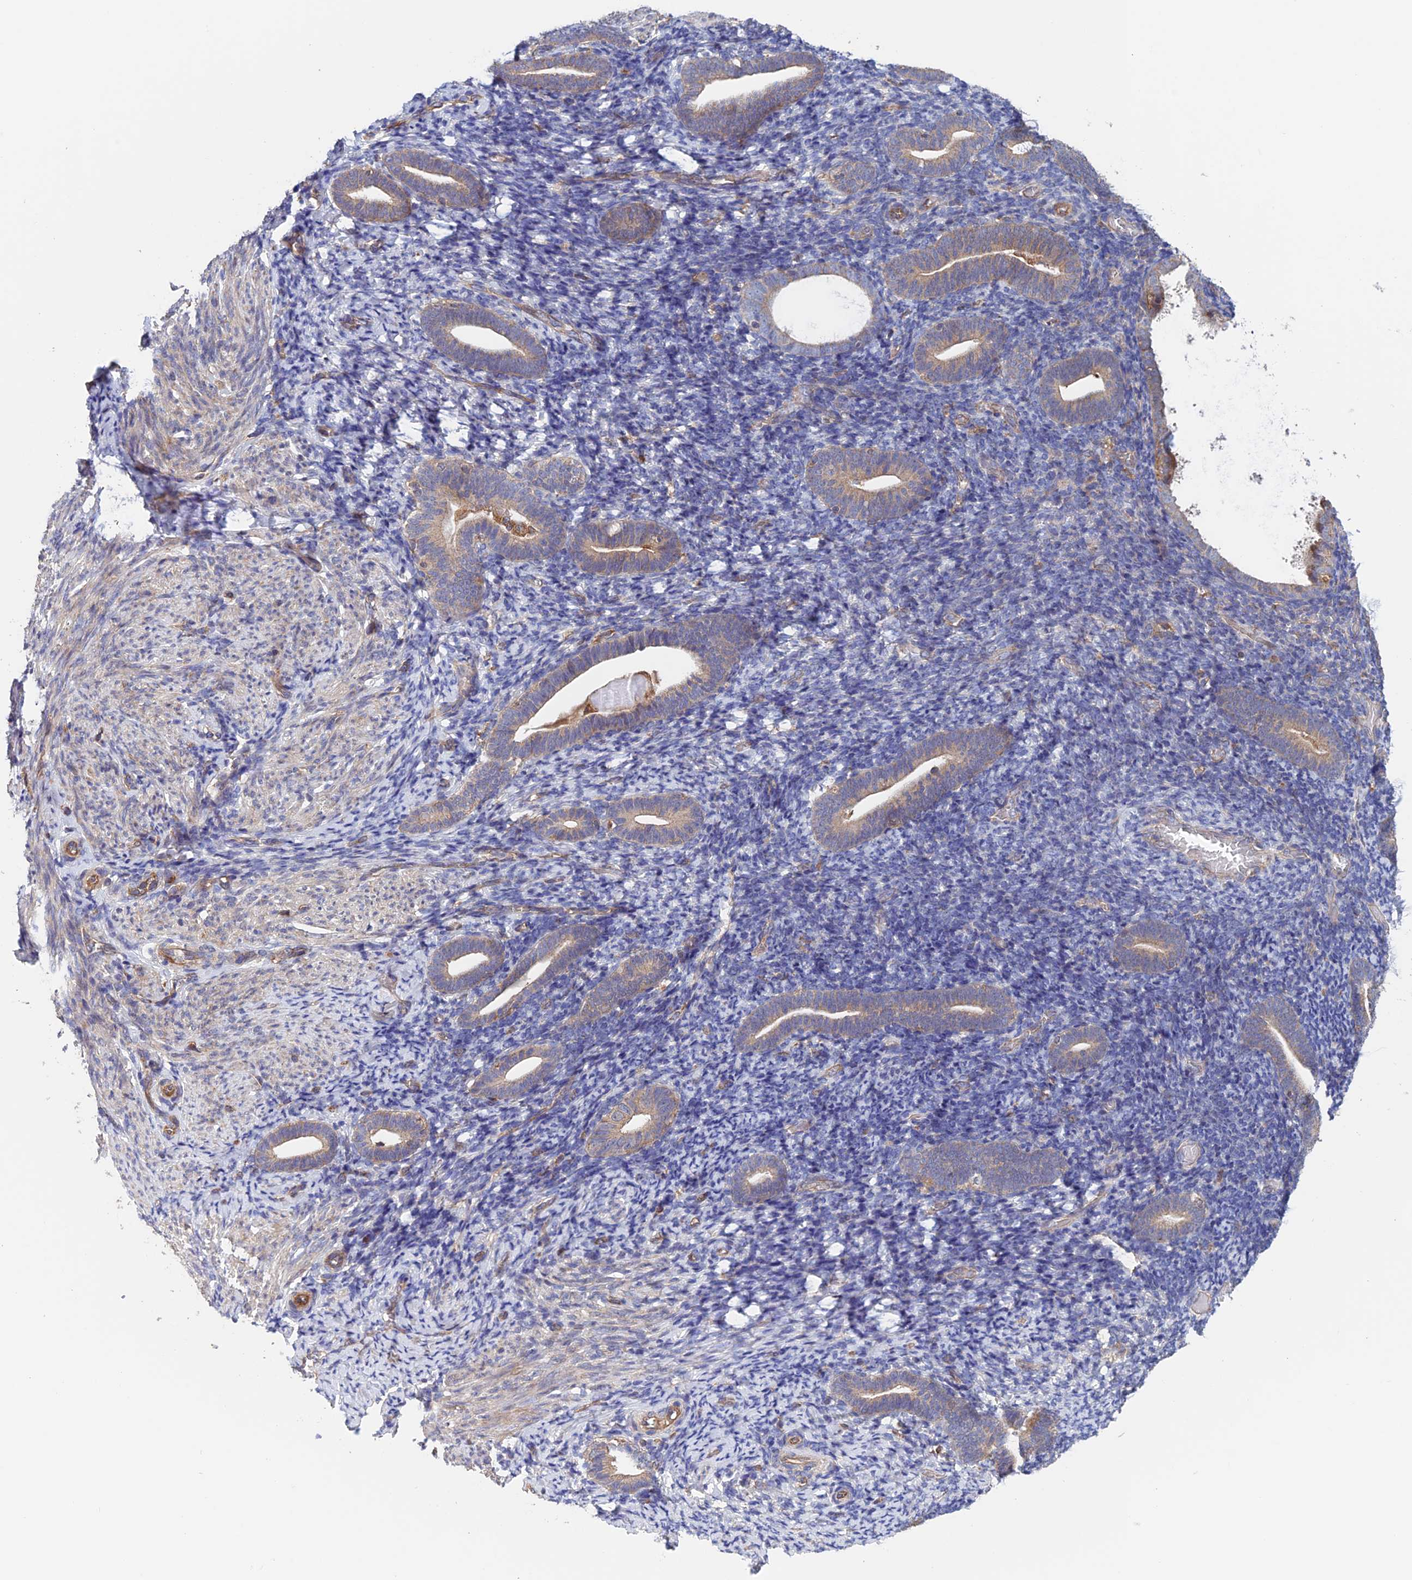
{"staining": {"intensity": "weak", "quantity": "<25%", "location": "cytoplasmic/membranous"}, "tissue": "endometrium", "cell_type": "Cells in endometrial stroma", "image_type": "normal", "snomed": [{"axis": "morphology", "description": "Normal tissue, NOS"}, {"axis": "topography", "description": "Endometrium"}], "caption": "Protein analysis of unremarkable endometrium displays no significant positivity in cells in endometrial stroma.", "gene": "NUDT16L1", "patient": {"sex": "female", "age": 51}}